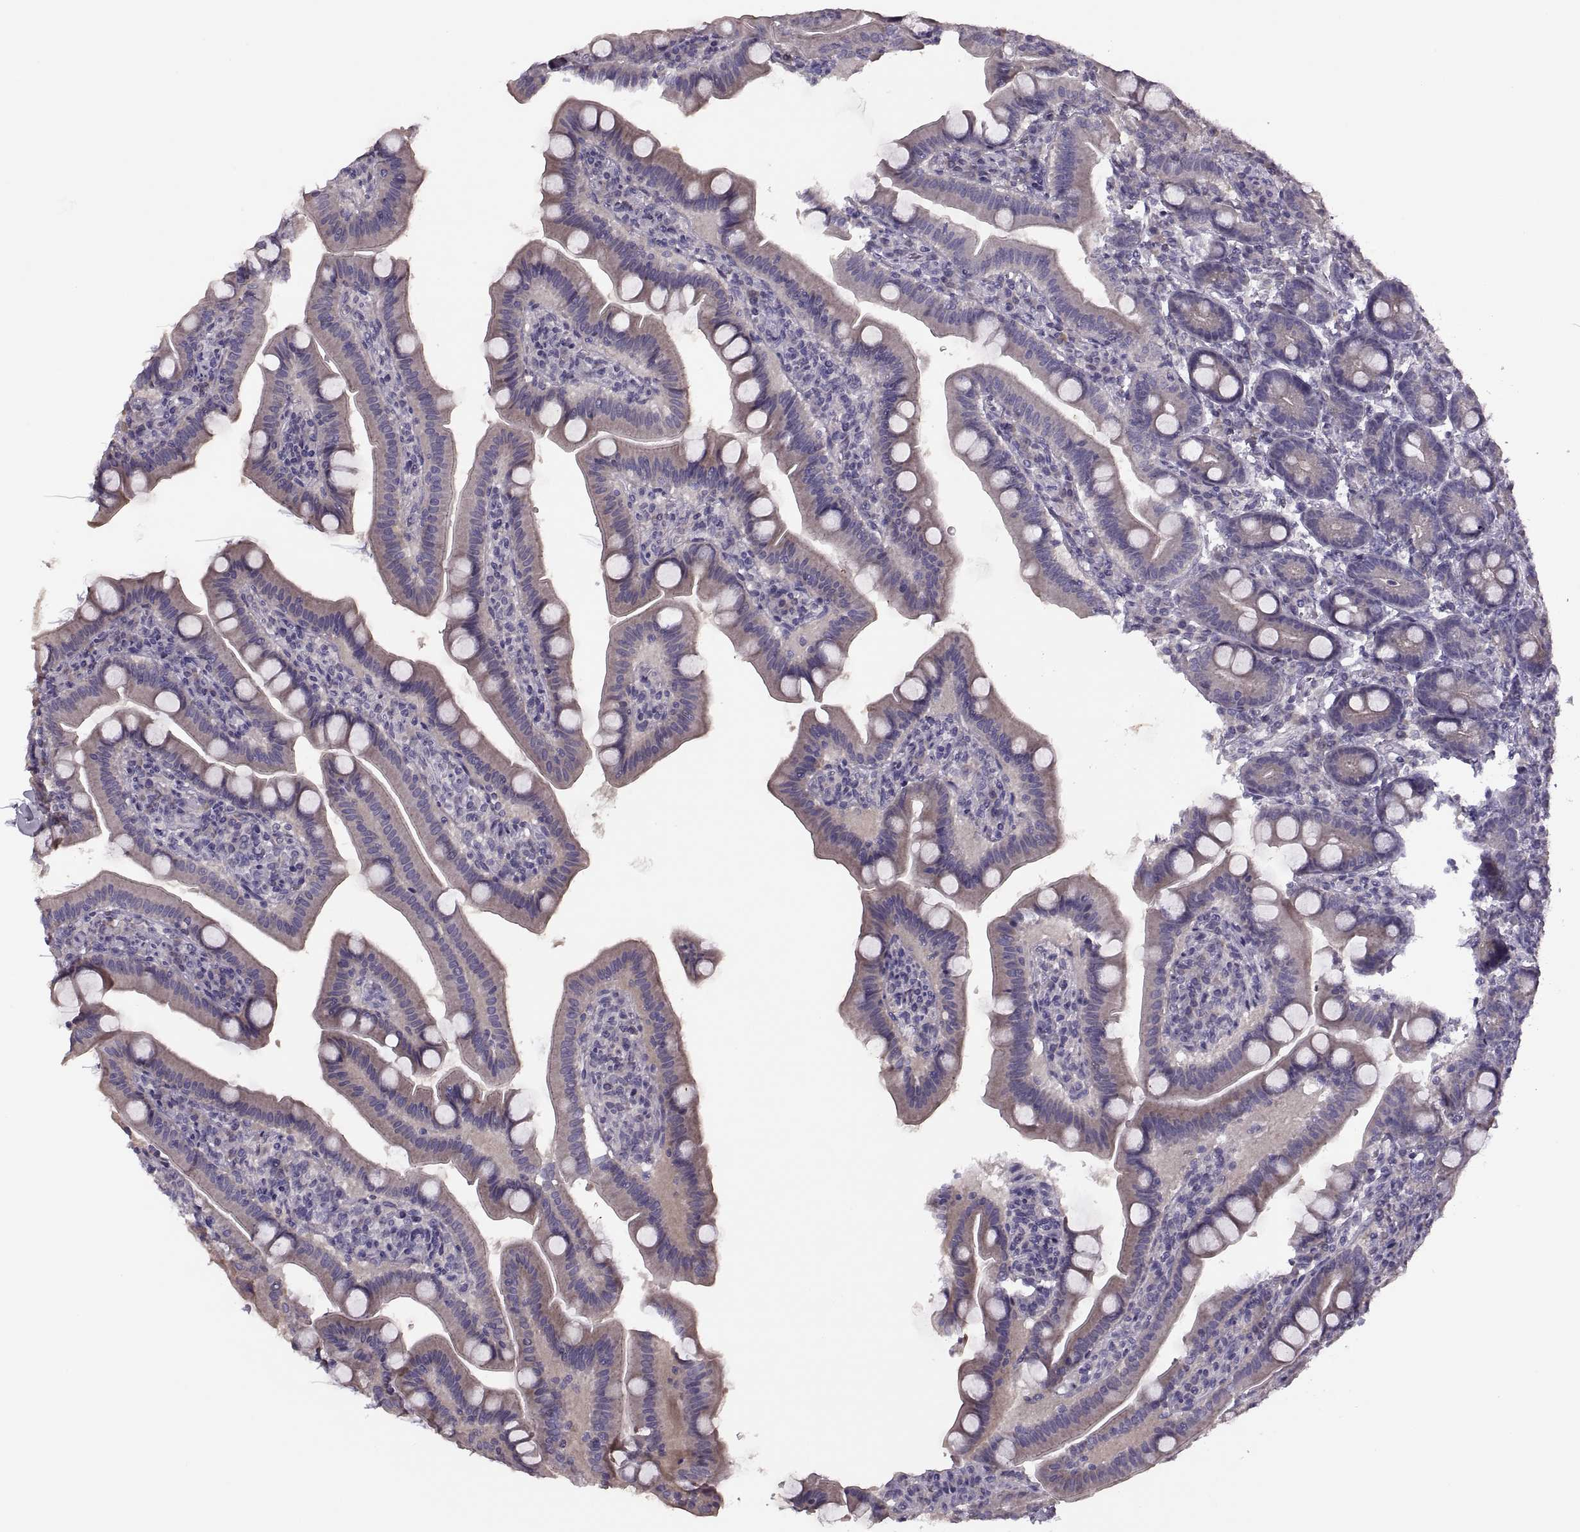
{"staining": {"intensity": "weak", "quantity": "25%-75%", "location": "cytoplasmic/membranous"}, "tissue": "small intestine", "cell_type": "Glandular cells", "image_type": "normal", "snomed": [{"axis": "morphology", "description": "Normal tissue, NOS"}, {"axis": "topography", "description": "Small intestine"}], "caption": "Immunohistochemical staining of unremarkable small intestine demonstrates 25%-75% levels of weak cytoplasmic/membranous protein staining in about 25%-75% of glandular cells. Immunohistochemistry stains the protein in brown and the nuclei are stained blue.", "gene": "PRSS54", "patient": {"sex": "male", "age": 66}}